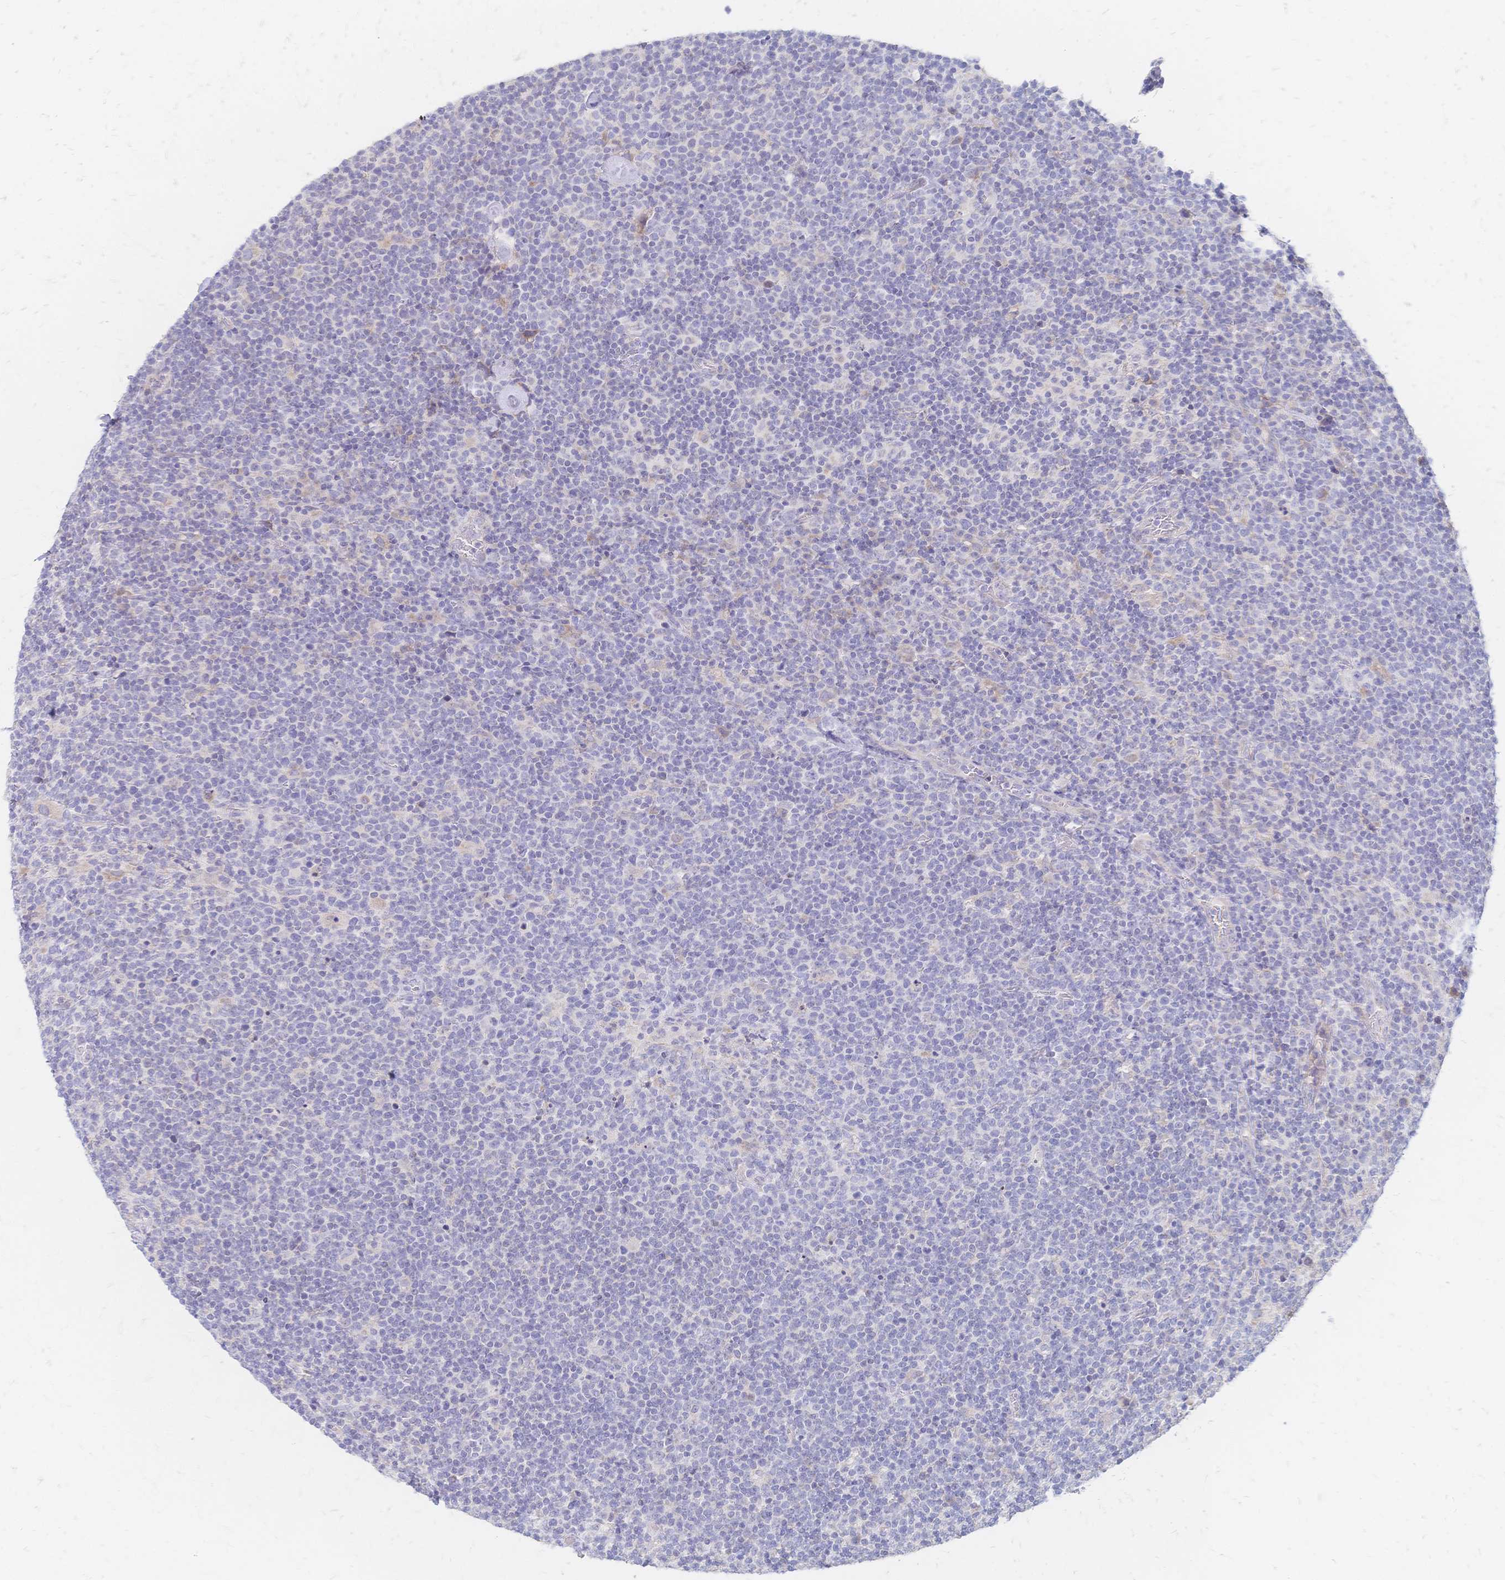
{"staining": {"intensity": "negative", "quantity": "none", "location": "none"}, "tissue": "lymphoma", "cell_type": "Tumor cells", "image_type": "cancer", "snomed": [{"axis": "morphology", "description": "Malignant lymphoma, non-Hodgkin's type, High grade"}, {"axis": "topography", "description": "Lymph node"}], "caption": "A photomicrograph of high-grade malignant lymphoma, non-Hodgkin's type stained for a protein shows no brown staining in tumor cells.", "gene": "VWC2L", "patient": {"sex": "male", "age": 61}}